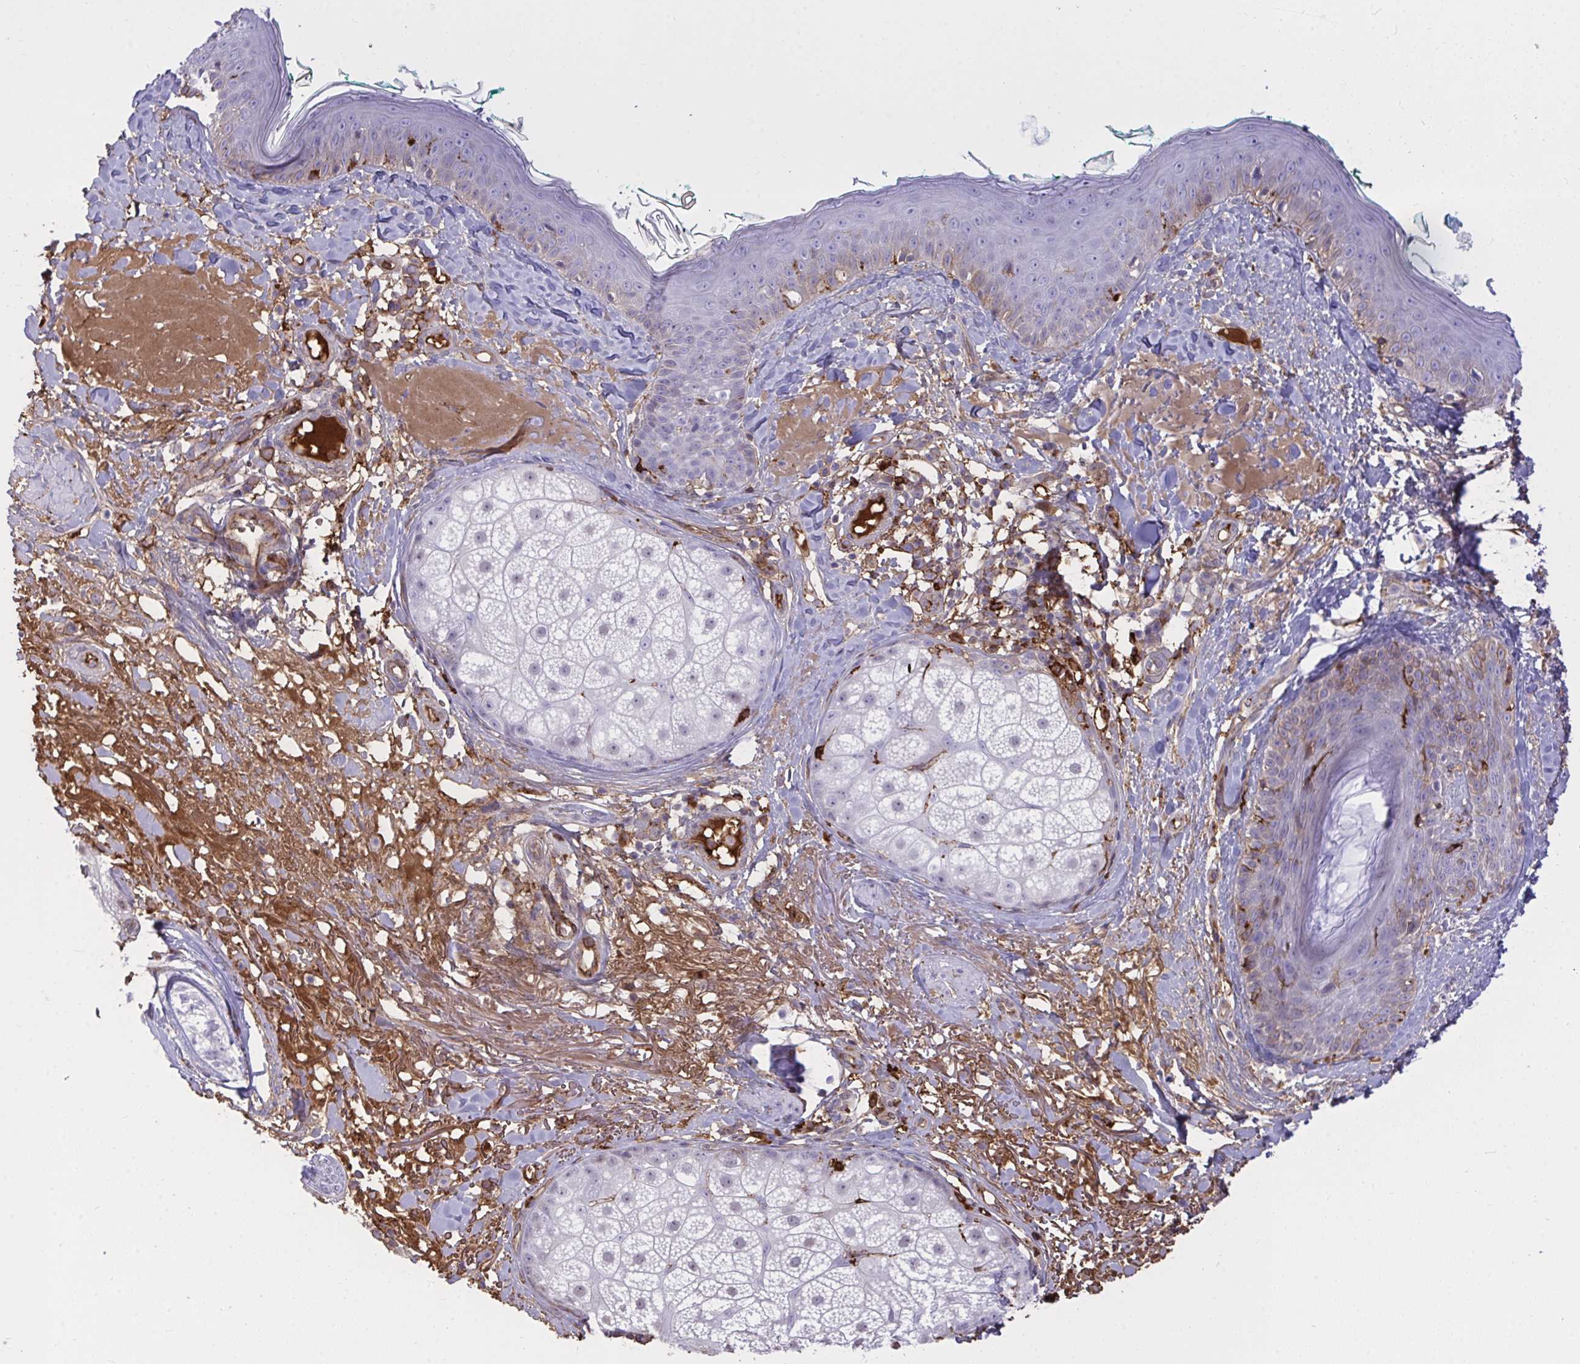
{"staining": {"intensity": "negative", "quantity": "none", "location": "none"}, "tissue": "skin", "cell_type": "Fibroblasts", "image_type": "normal", "snomed": [{"axis": "morphology", "description": "Normal tissue, NOS"}, {"axis": "topography", "description": "Skin"}], "caption": "Immunohistochemical staining of unremarkable skin reveals no significant expression in fibroblasts. (DAB immunohistochemistry visualized using brightfield microscopy, high magnification).", "gene": "F2", "patient": {"sex": "male", "age": 73}}